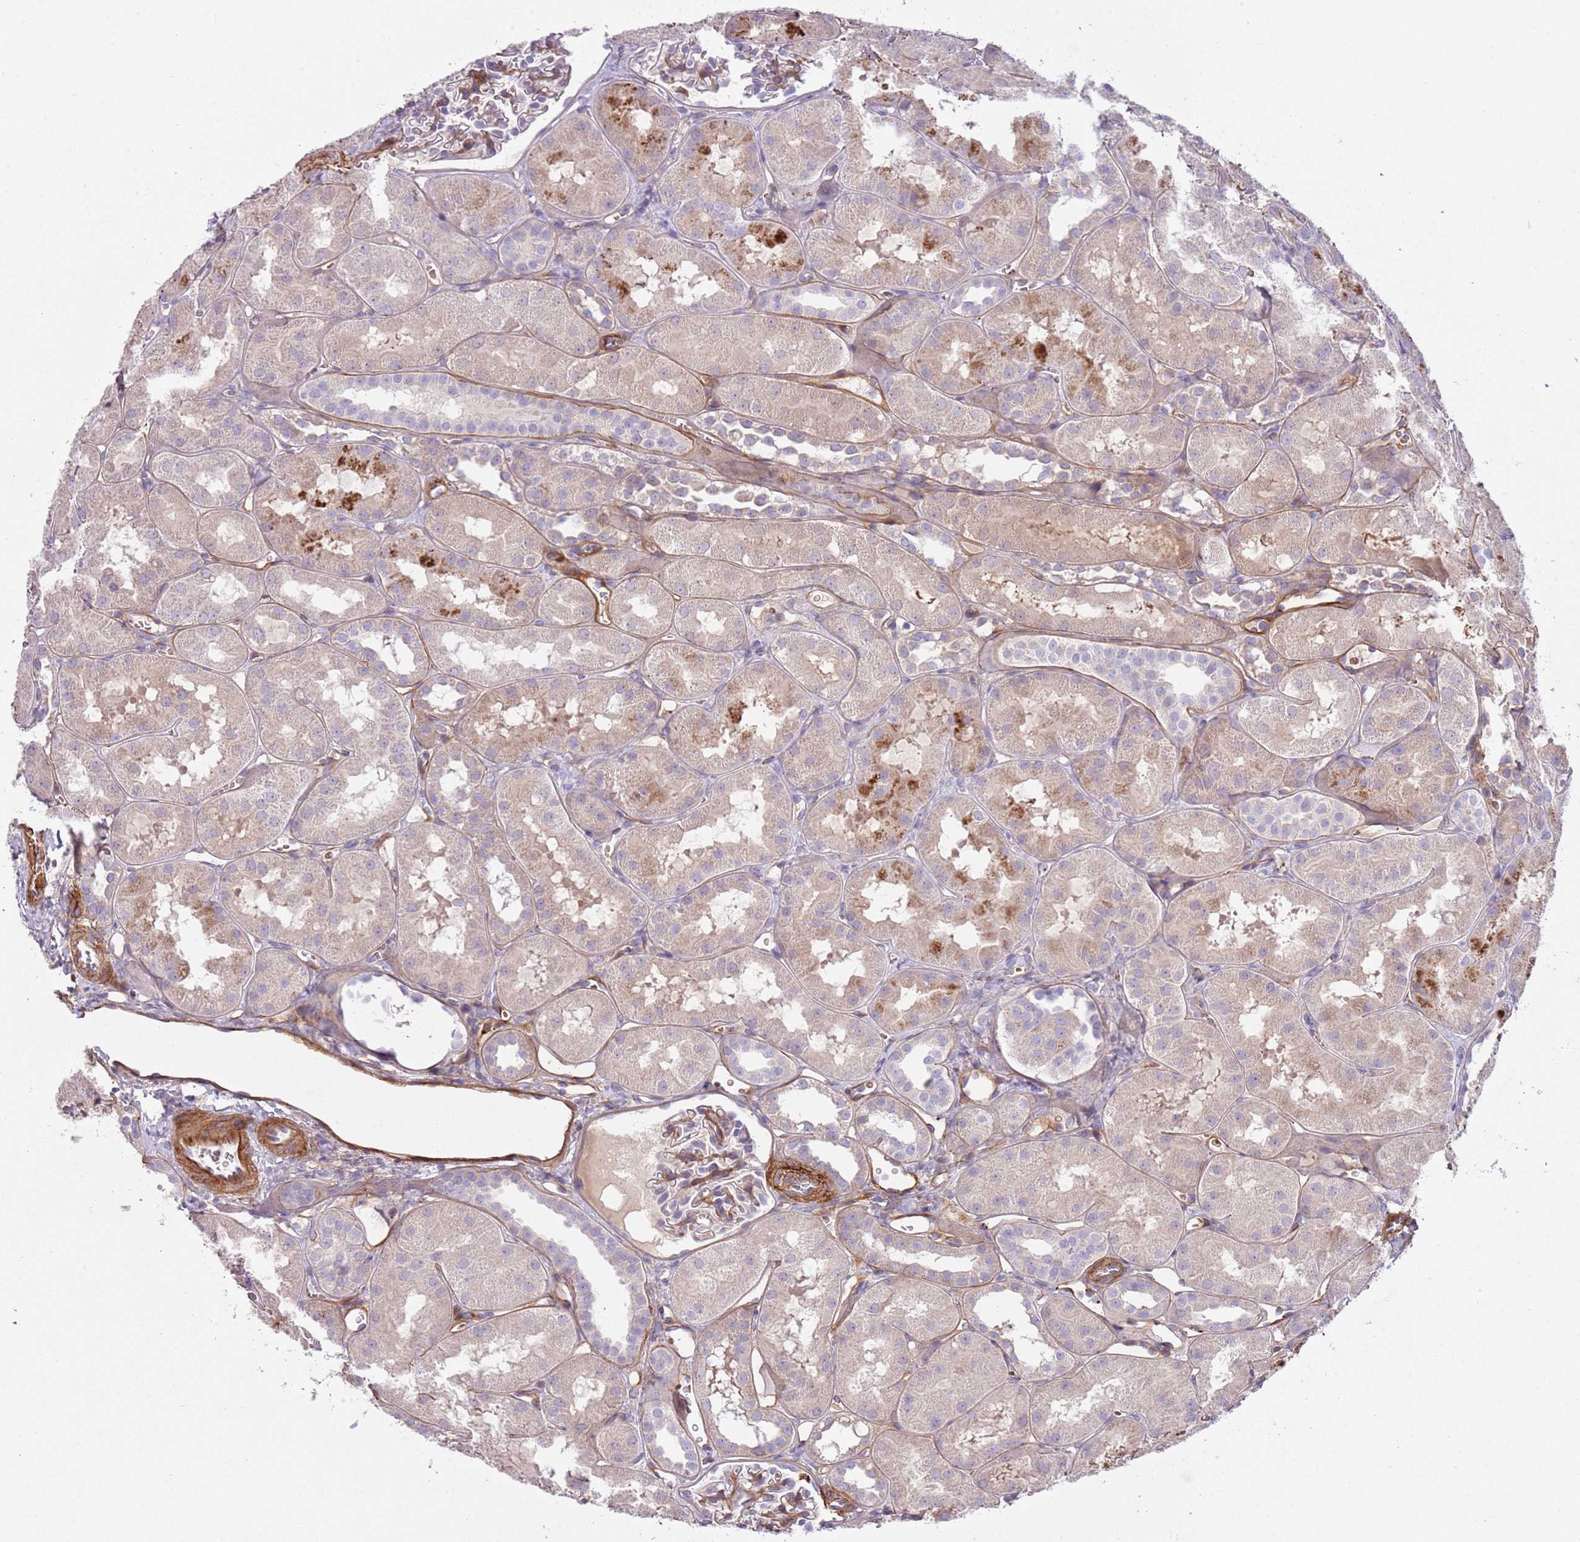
{"staining": {"intensity": "moderate", "quantity": "<25%", "location": "cytoplasmic/membranous"}, "tissue": "kidney", "cell_type": "Cells in glomeruli", "image_type": "normal", "snomed": [{"axis": "morphology", "description": "Normal tissue, NOS"}, {"axis": "topography", "description": "Kidney"}, {"axis": "topography", "description": "Urinary bladder"}], "caption": "Moderate cytoplasmic/membranous protein positivity is present in approximately <25% of cells in glomeruli in kidney. The protein is stained brown, and the nuclei are stained in blue (DAB (3,3'-diaminobenzidine) IHC with brightfield microscopy, high magnification).", "gene": "TINAGL1", "patient": {"sex": "male", "age": 16}}